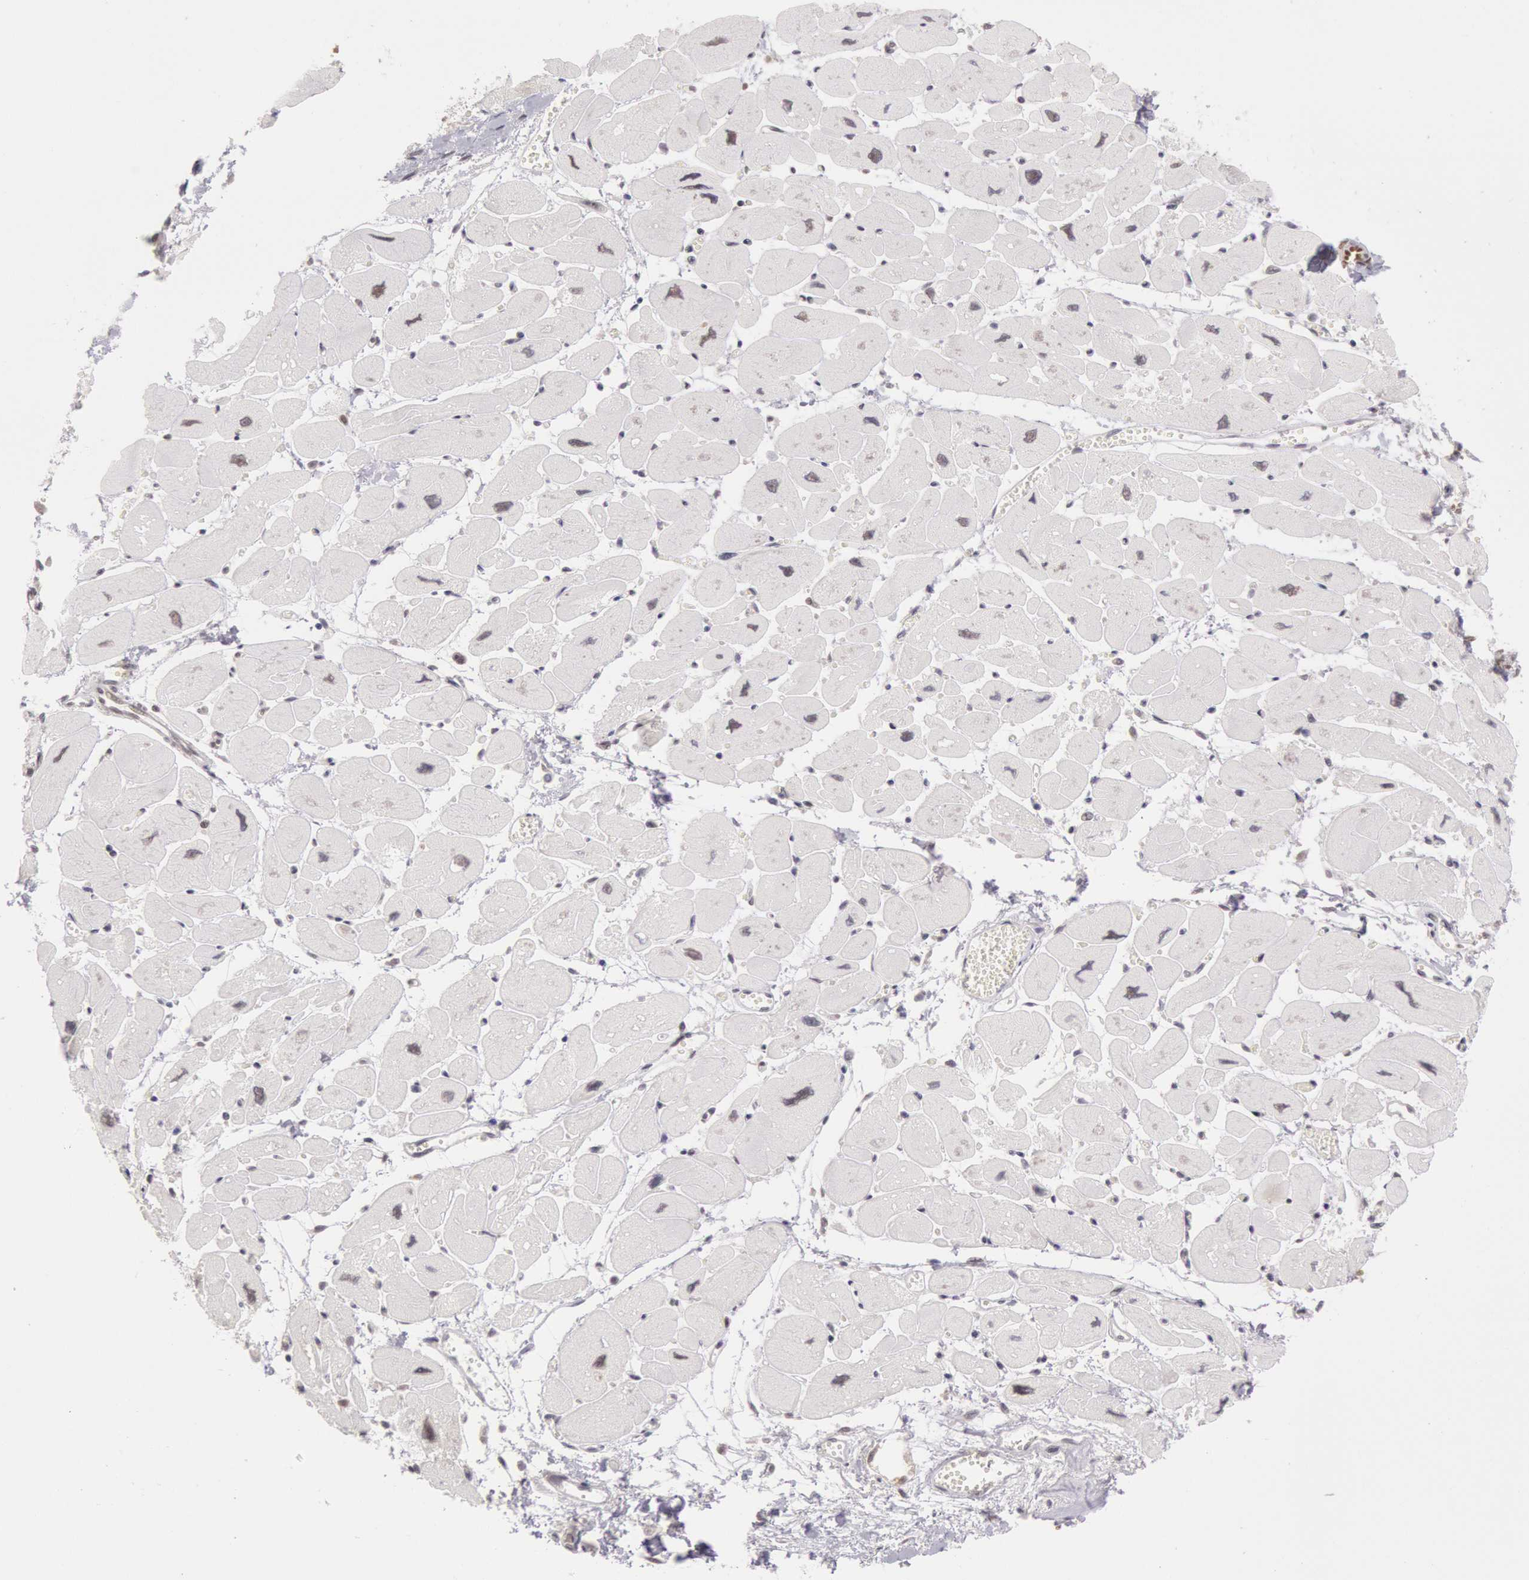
{"staining": {"intensity": "moderate", "quantity": ">75%", "location": "nuclear"}, "tissue": "heart muscle", "cell_type": "Cardiomyocytes", "image_type": "normal", "snomed": [{"axis": "morphology", "description": "Normal tissue, NOS"}, {"axis": "topography", "description": "Heart"}], "caption": "An immunohistochemistry micrograph of benign tissue is shown. Protein staining in brown highlights moderate nuclear positivity in heart muscle within cardiomyocytes. (brown staining indicates protein expression, while blue staining denotes nuclei).", "gene": "ESS2", "patient": {"sex": "female", "age": 54}}